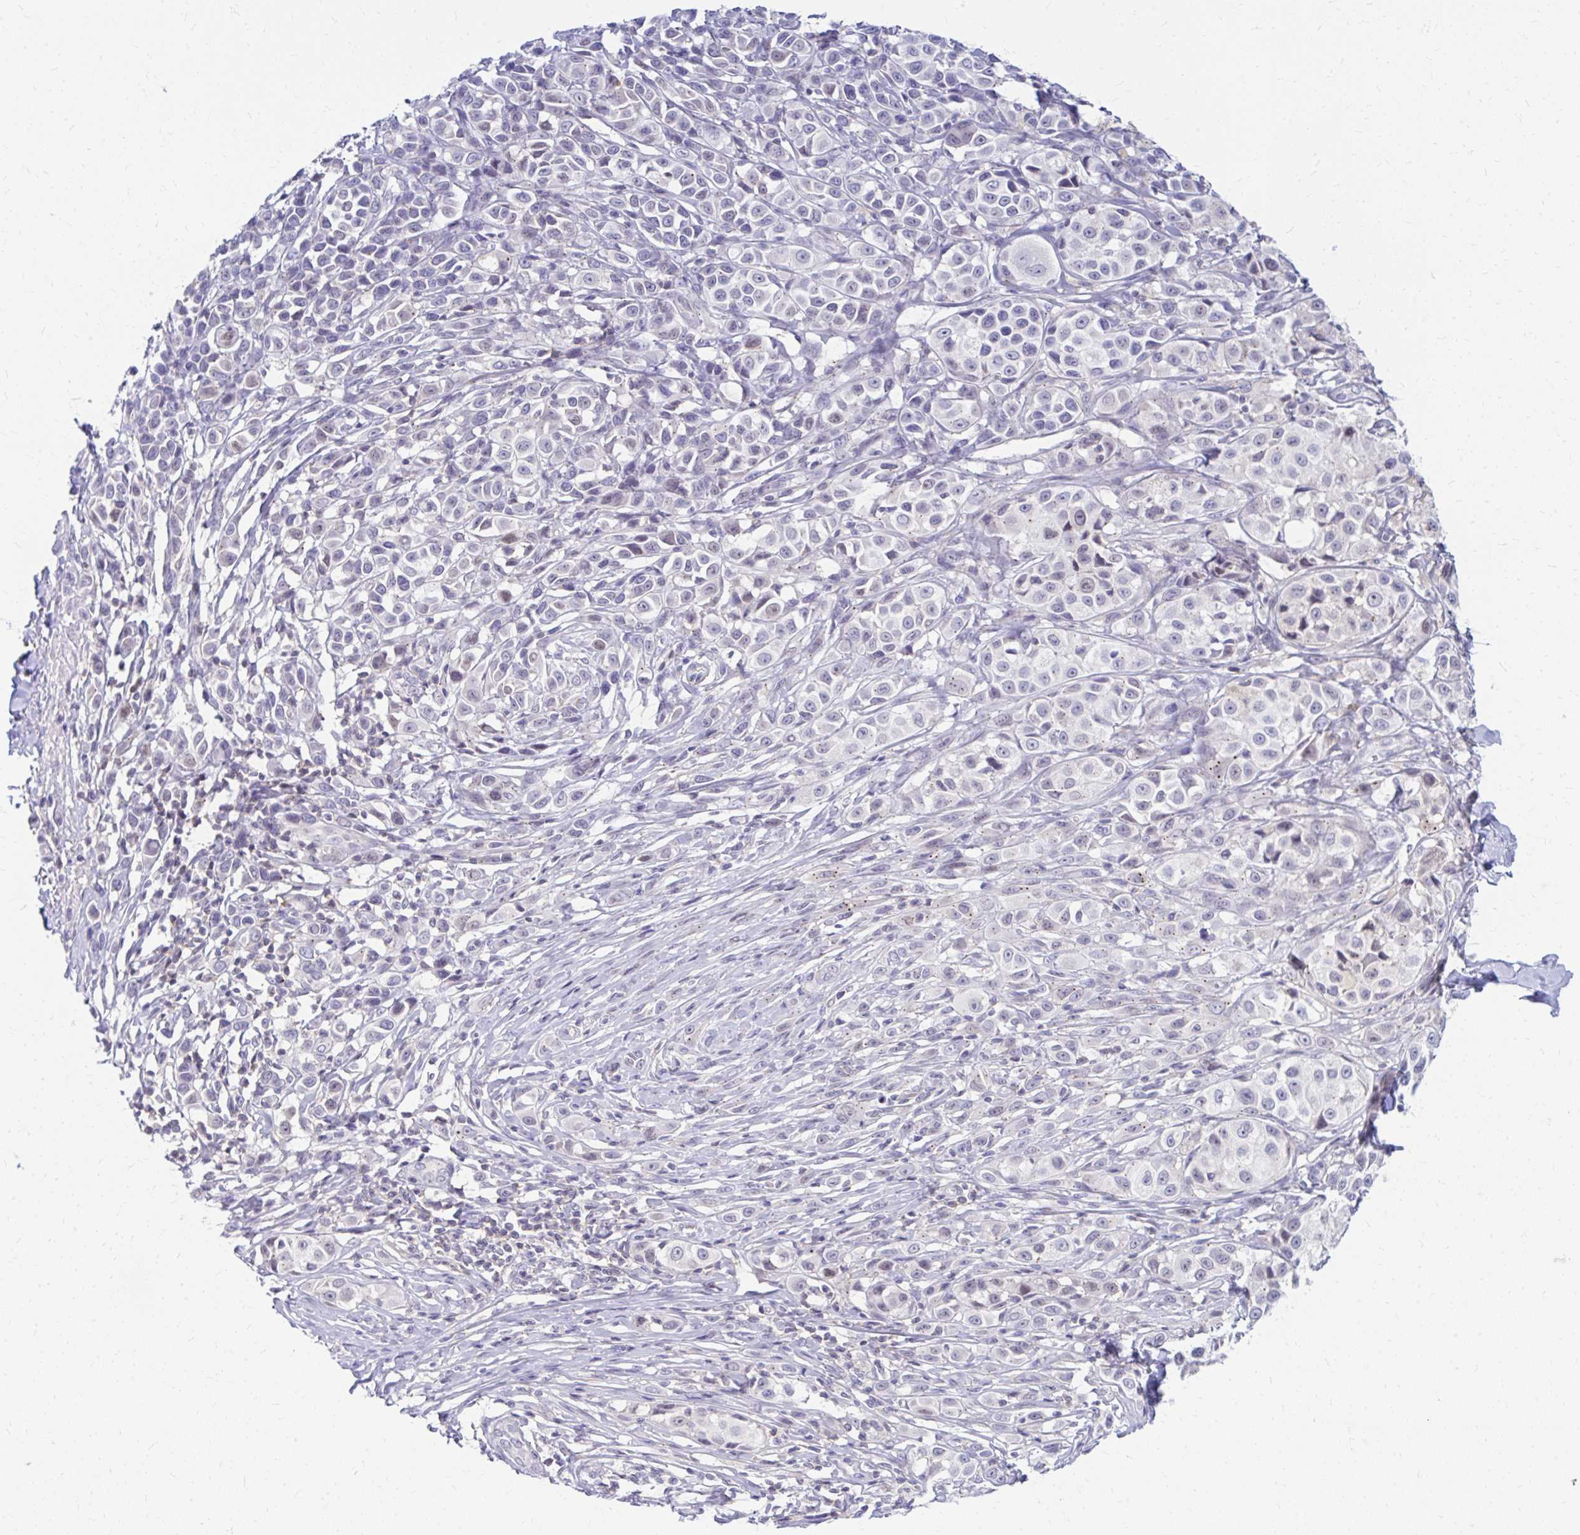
{"staining": {"intensity": "weak", "quantity": "<25%", "location": "nuclear"}, "tissue": "melanoma", "cell_type": "Tumor cells", "image_type": "cancer", "snomed": [{"axis": "morphology", "description": "Malignant melanoma, NOS"}, {"axis": "topography", "description": "Skin"}], "caption": "Tumor cells show no significant protein positivity in melanoma. Nuclei are stained in blue.", "gene": "RADIL", "patient": {"sex": "male", "age": 39}}